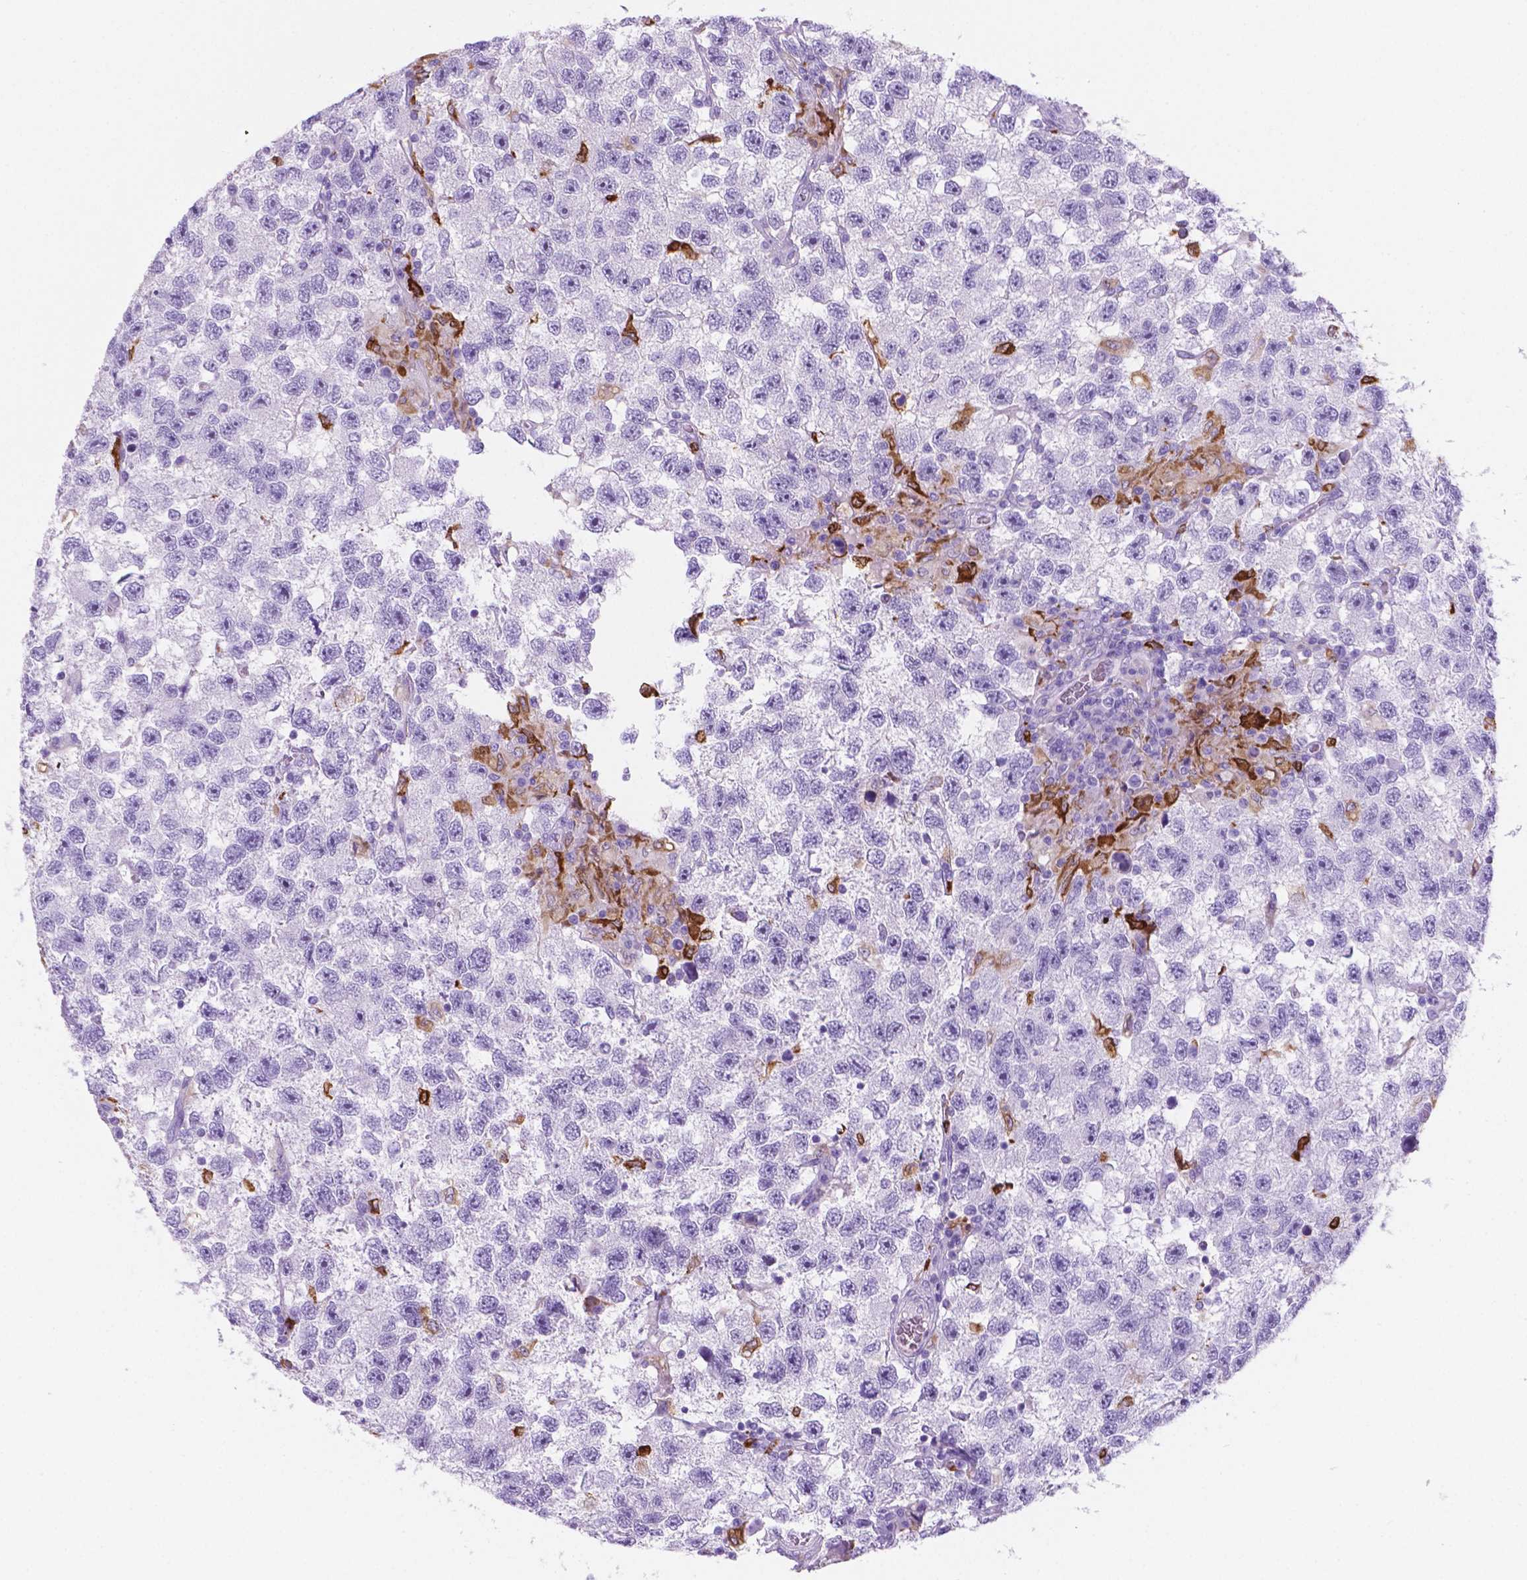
{"staining": {"intensity": "negative", "quantity": "none", "location": "none"}, "tissue": "testis cancer", "cell_type": "Tumor cells", "image_type": "cancer", "snomed": [{"axis": "morphology", "description": "Seminoma, NOS"}, {"axis": "topography", "description": "Testis"}], "caption": "This is an immunohistochemistry (IHC) photomicrograph of testis cancer (seminoma). There is no expression in tumor cells.", "gene": "MACF1", "patient": {"sex": "male", "age": 26}}